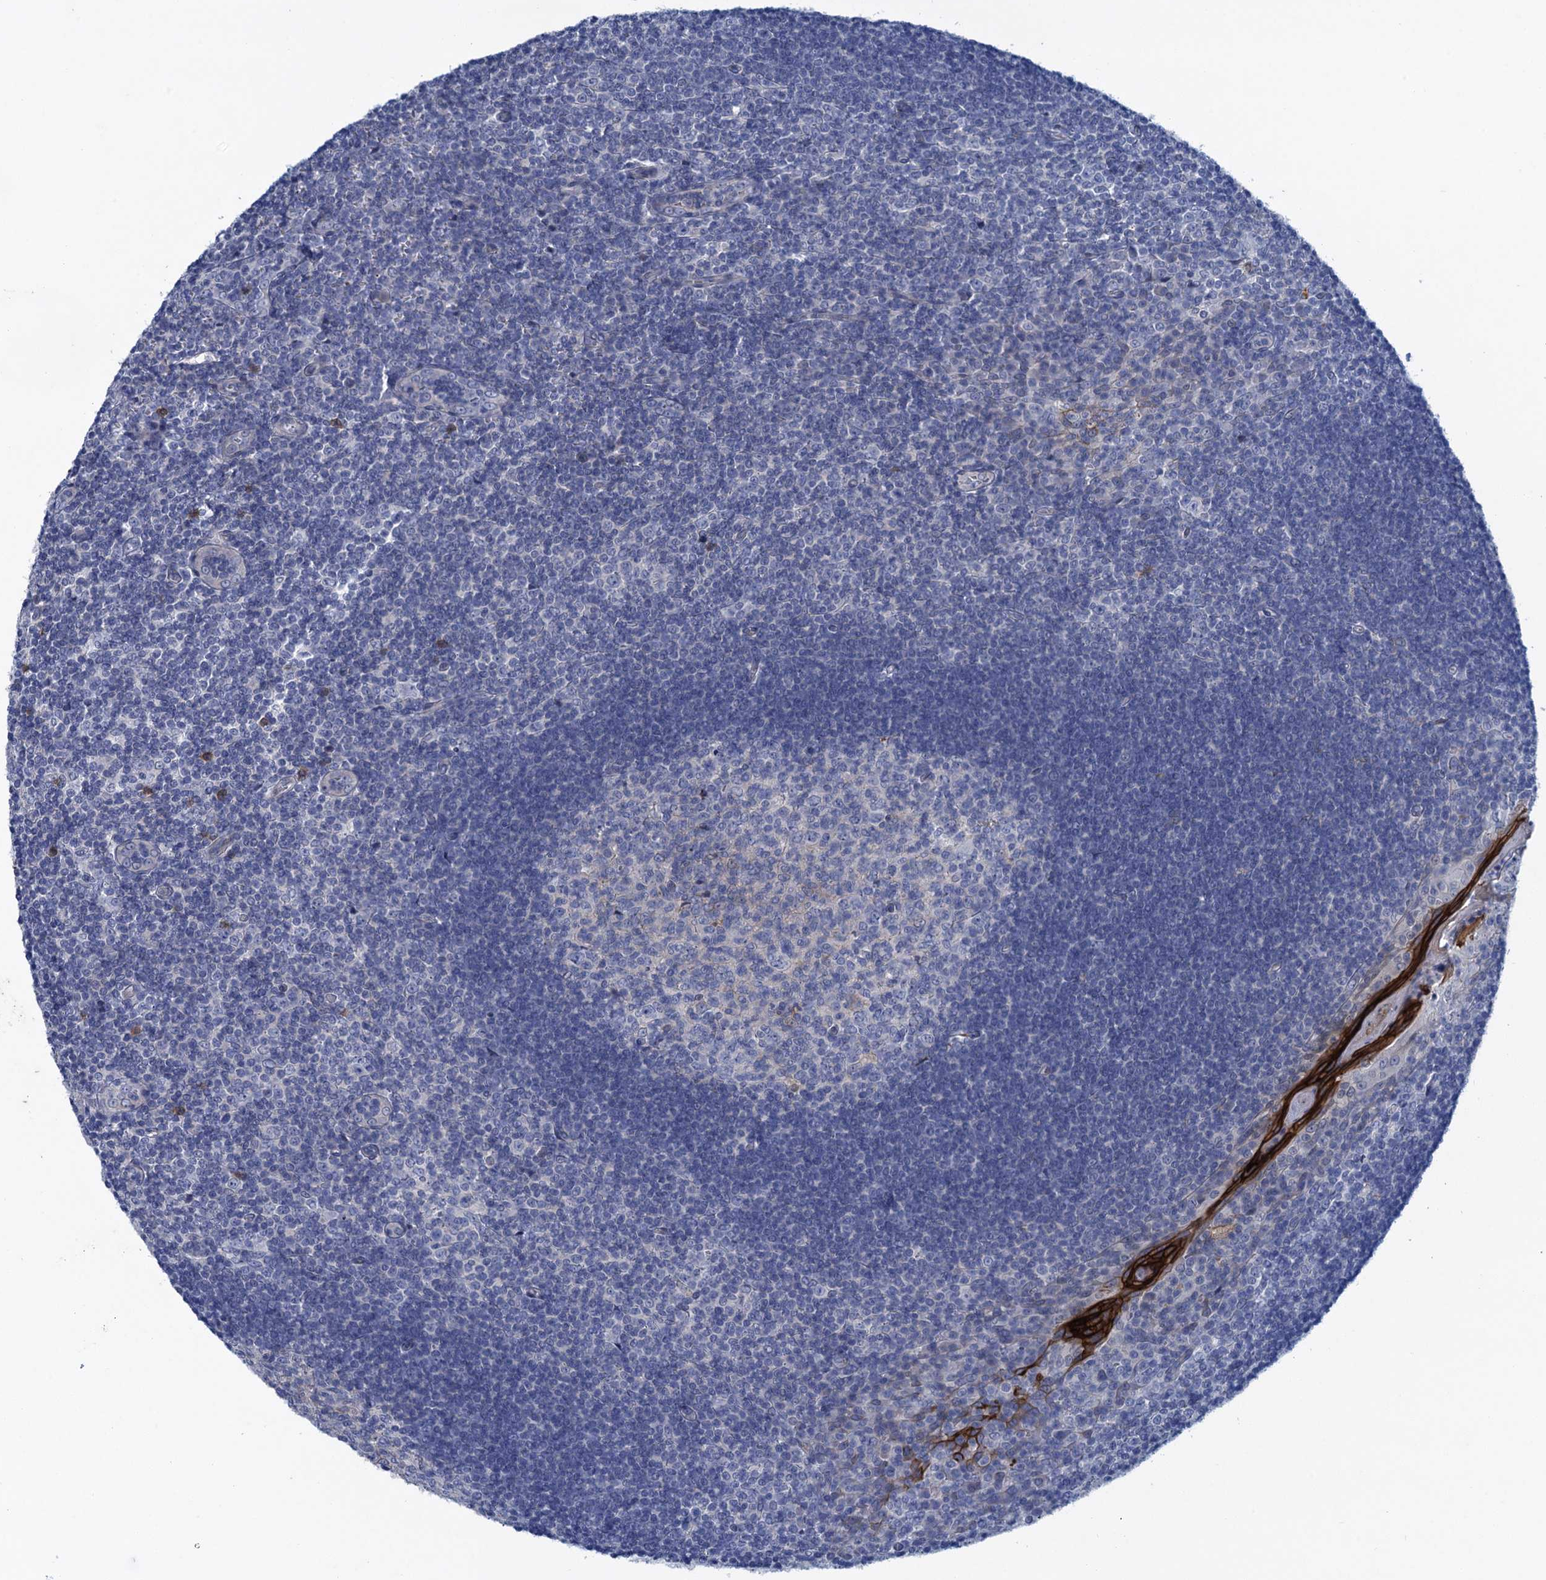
{"staining": {"intensity": "negative", "quantity": "none", "location": "none"}, "tissue": "tonsil", "cell_type": "Germinal center cells", "image_type": "normal", "snomed": [{"axis": "morphology", "description": "Normal tissue, NOS"}, {"axis": "topography", "description": "Tonsil"}], "caption": "The photomicrograph demonstrates no staining of germinal center cells in unremarkable tonsil.", "gene": "SCEL", "patient": {"sex": "male", "age": 27}}